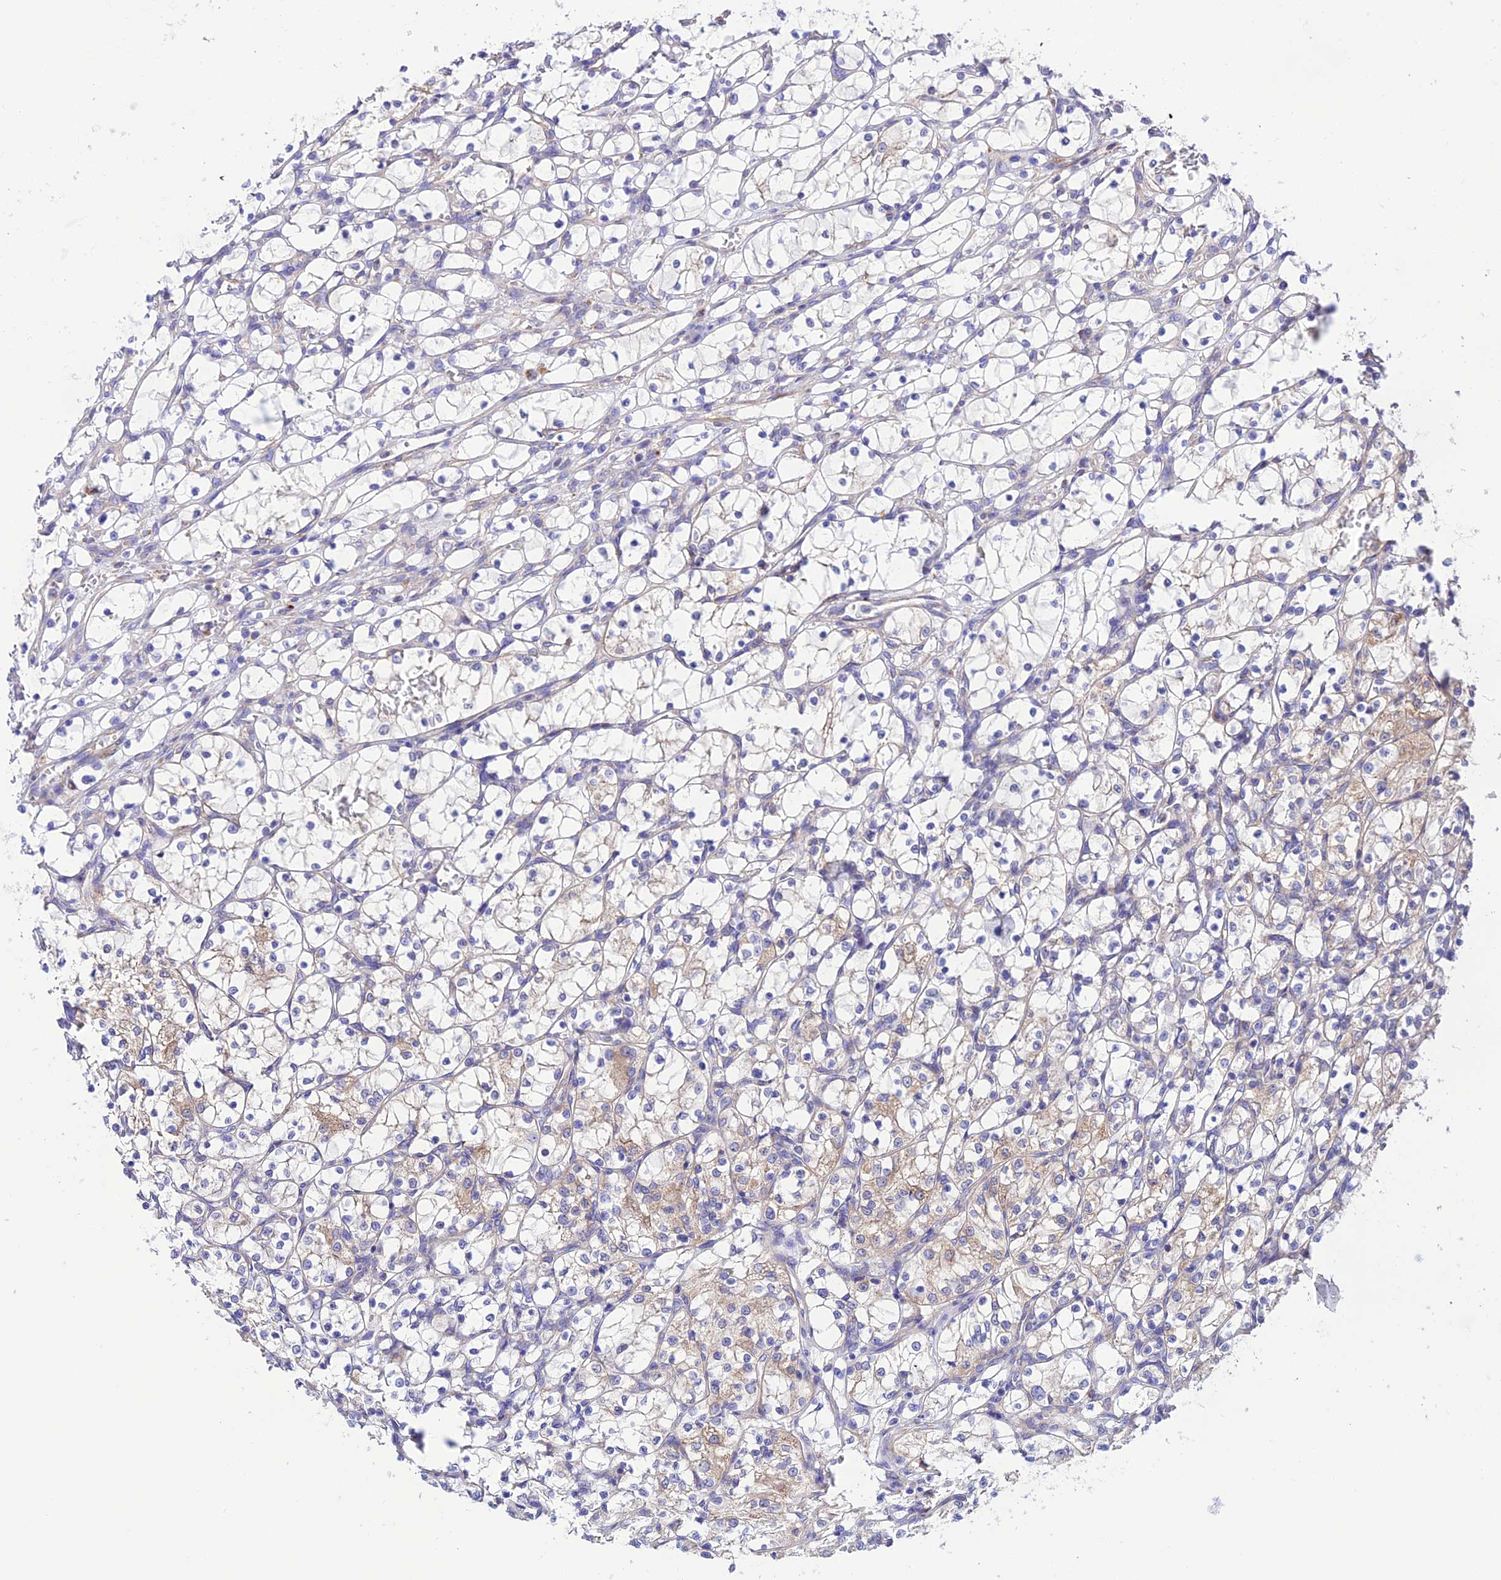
{"staining": {"intensity": "weak", "quantity": "<25%", "location": "cytoplasmic/membranous"}, "tissue": "renal cancer", "cell_type": "Tumor cells", "image_type": "cancer", "snomed": [{"axis": "morphology", "description": "Adenocarcinoma, NOS"}, {"axis": "topography", "description": "Kidney"}], "caption": "DAB immunohistochemical staining of adenocarcinoma (renal) demonstrates no significant positivity in tumor cells.", "gene": "LACTB2", "patient": {"sex": "female", "age": 69}}